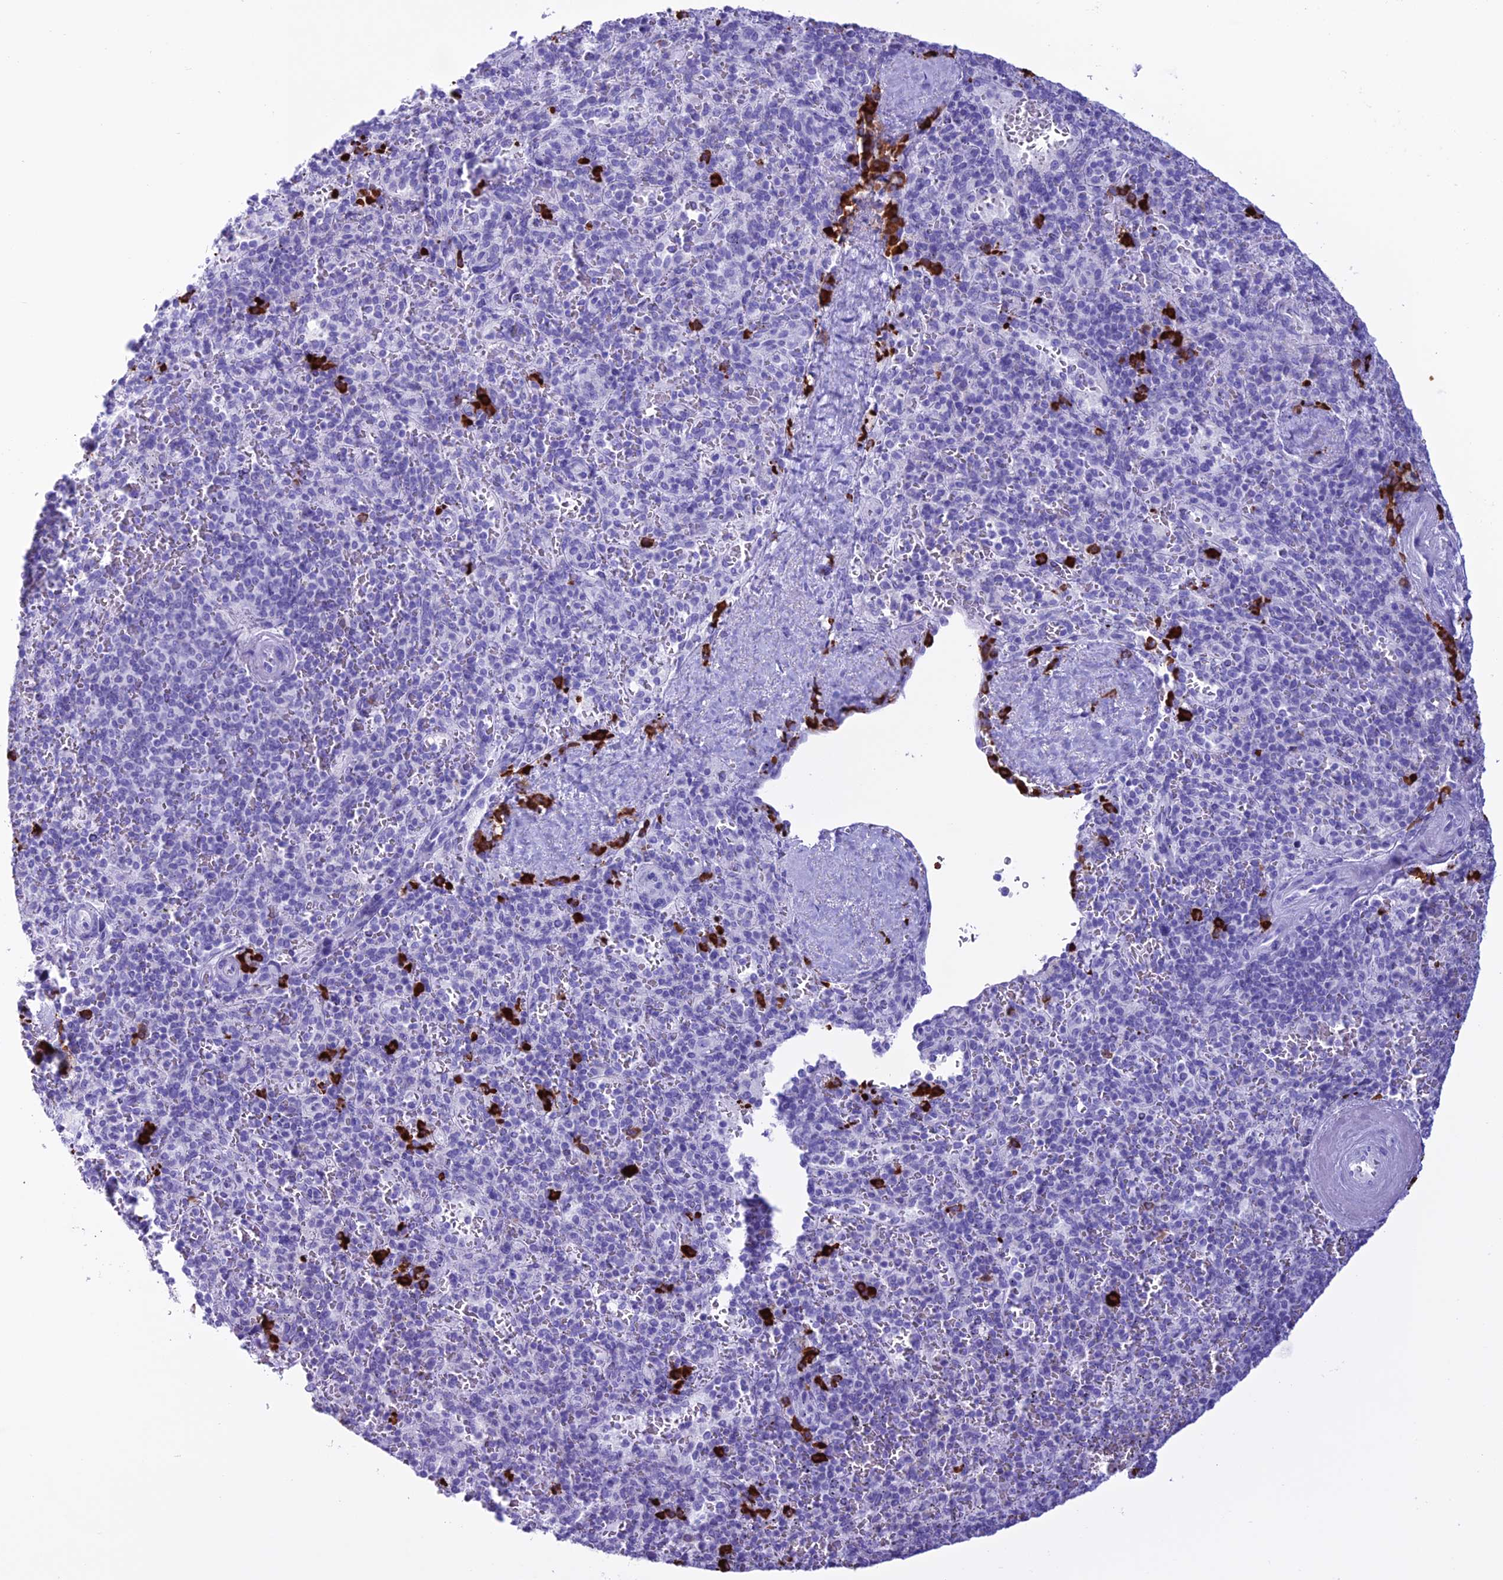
{"staining": {"intensity": "strong", "quantity": "<25%", "location": "cytoplasmic/membranous"}, "tissue": "spleen", "cell_type": "Cells in red pulp", "image_type": "normal", "snomed": [{"axis": "morphology", "description": "Normal tissue, NOS"}, {"axis": "topography", "description": "Spleen"}], "caption": "Protein staining shows strong cytoplasmic/membranous staining in approximately <25% of cells in red pulp in unremarkable spleen. The staining was performed using DAB (3,3'-diaminobenzidine), with brown indicating positive protein expression. Nuclei are stained blue with hematoxylin.", "gene": "MZB1", "patient": {"sex": "male", "age": 82}}